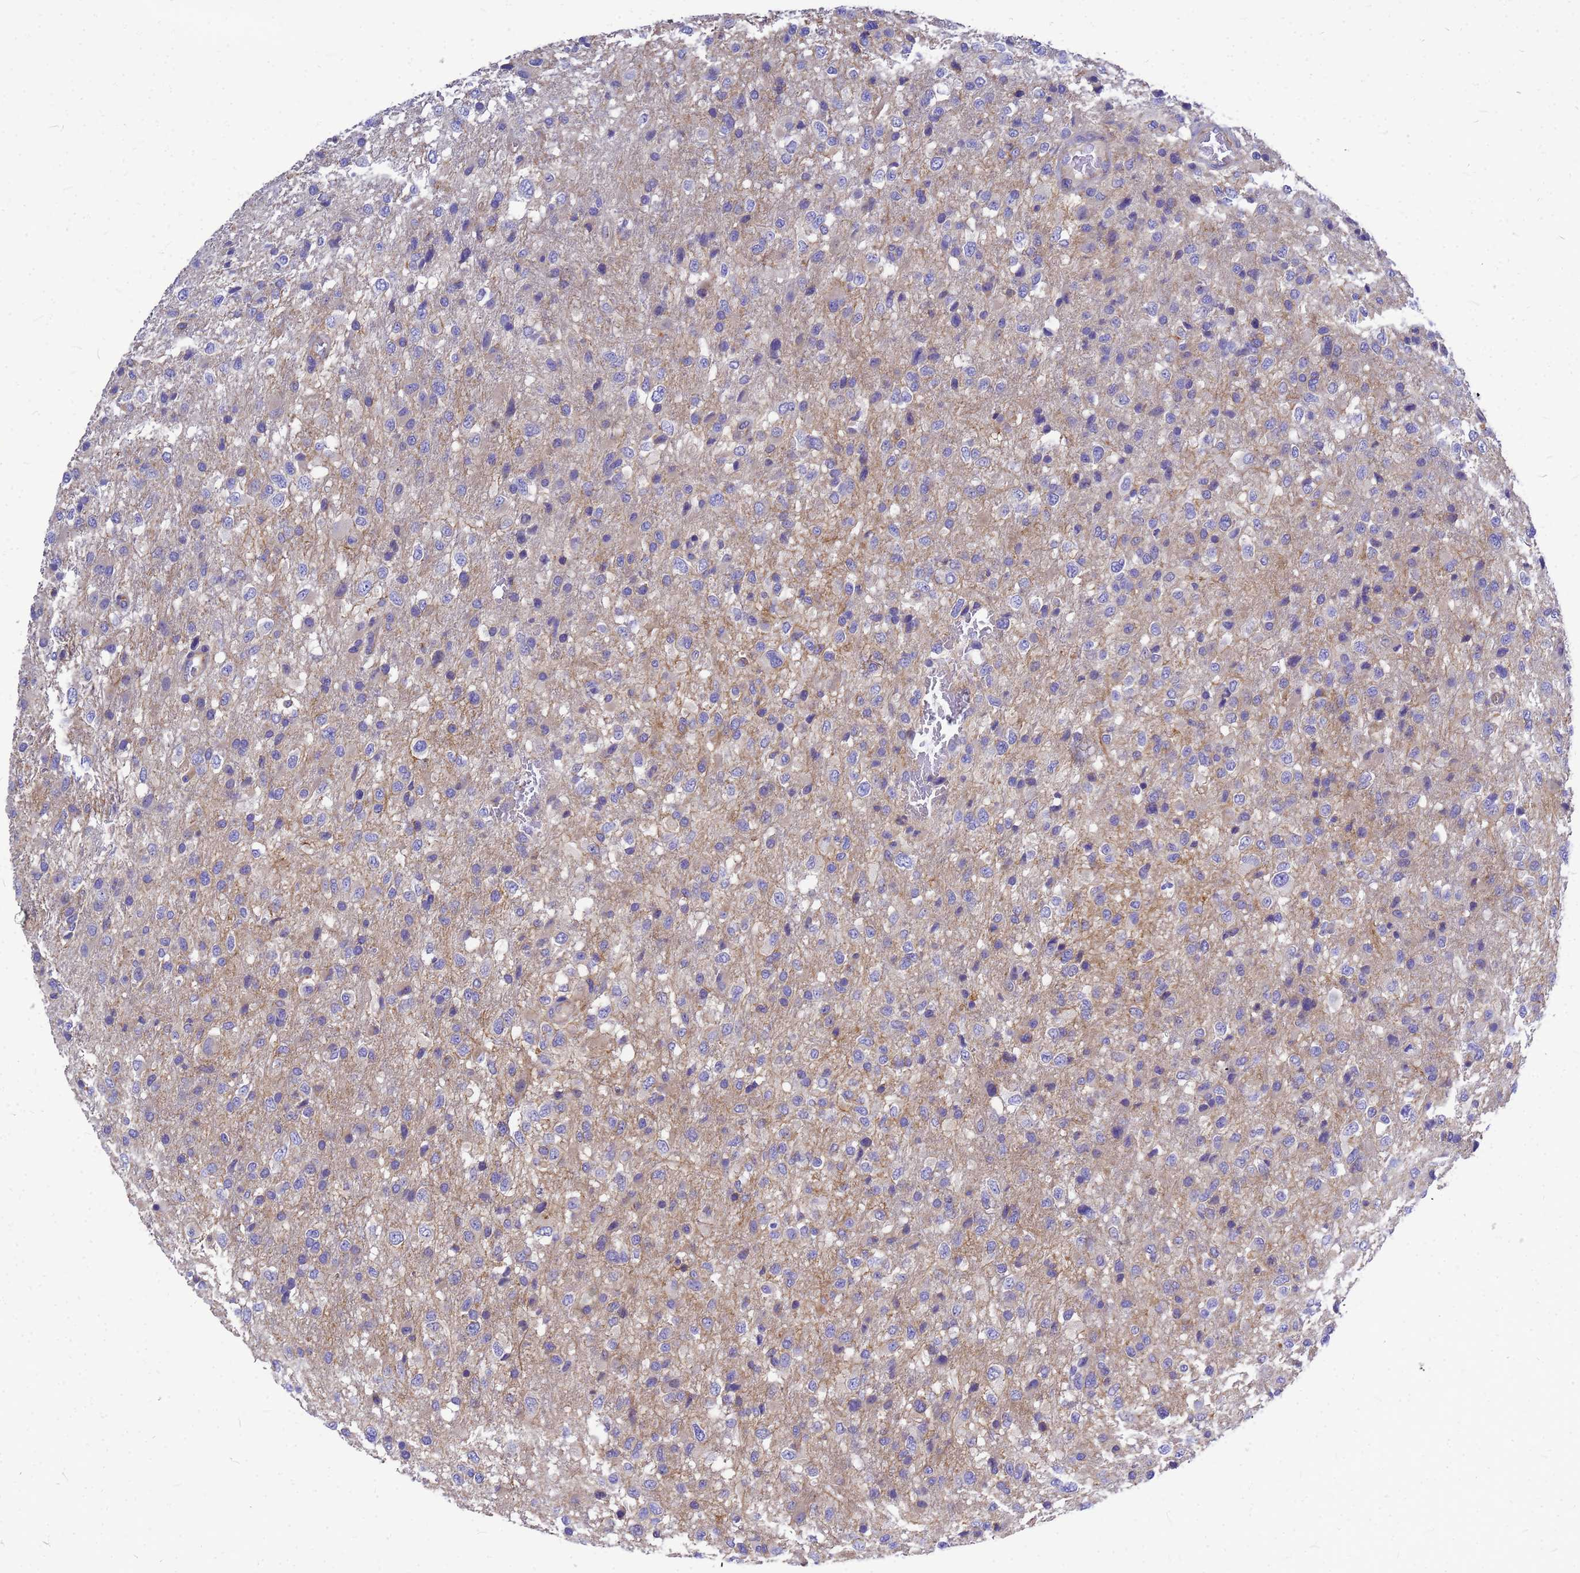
{"staining": {"intensity": "moderate", "quantity": "<25%", "location": "cytoplasmic/membranous"}, "tissue": "glioma", "cell_type": "Tumor cells", "image_type": "cancer", "snomed": [{"axis": "morphology", "description": "Glioma, malignant, High grade"}, {"axis": "topography", "description": "Brain"}], "caption": "Human glioma stained for a protein (brown) shows moderate cytoplasmic/membranous positive positivity in about <25% of tumor cells.", "gene": "FBXW5", "patient": {"sex": "female", "age": 74}}